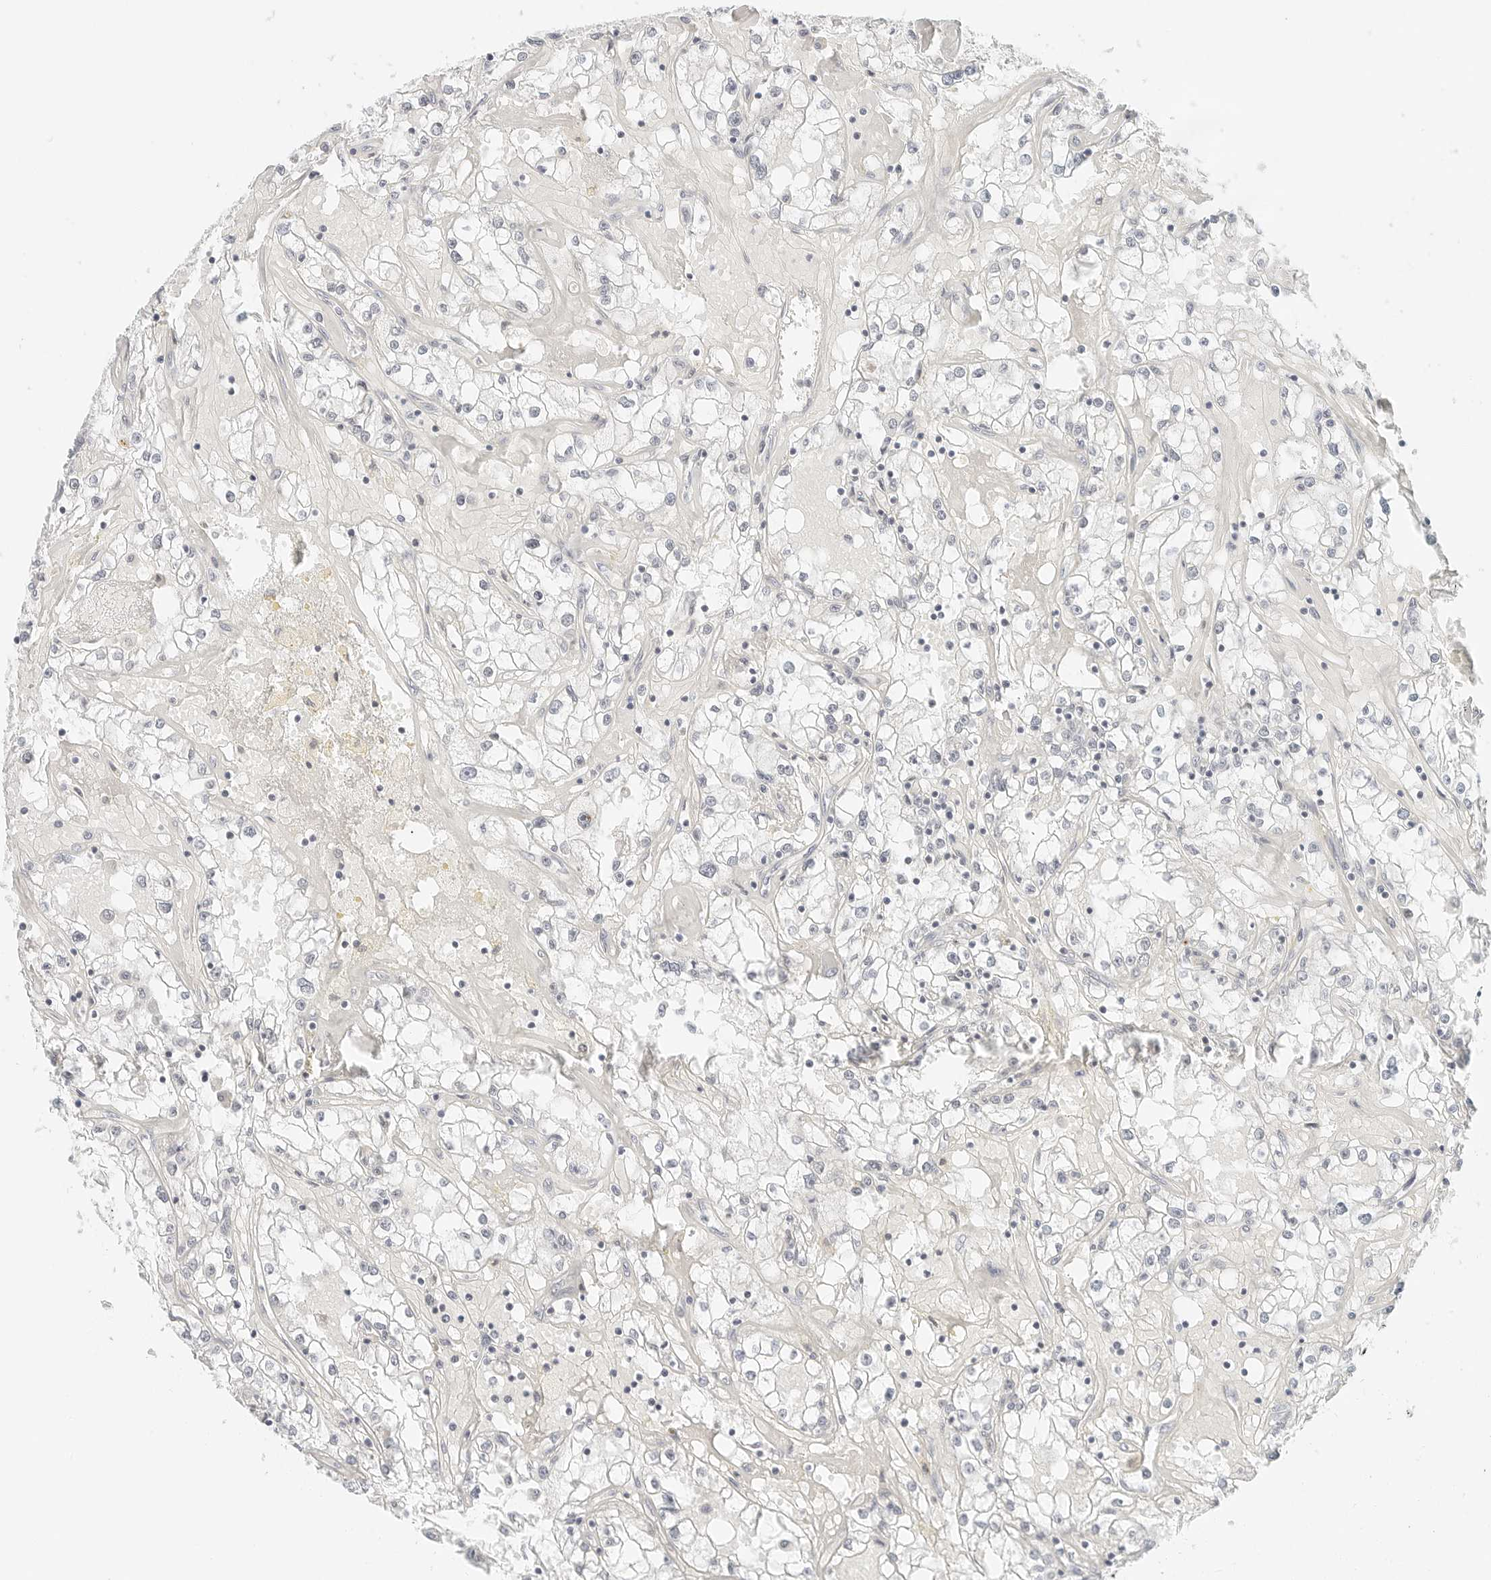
{"staining": {"intensity": "negative", "quantity": "none", "location": "none"}, "tissue": "renal cancer", "cell_type": "Tumor cells", "image_type": "cancer", "snomed": [{"axis": "morphology", "description": "Adenocarcinoma, NOS"}, {"axis": "topography", "description": "Kidney"}], "caption": "High magnification brightfield microscopy of renal cancer (adenocarcinoma) stained with DAB (brown) and counterstained with hematoxylin (blue): tumor cells show no significant expression.", "gene": "NEO1", "patient": {"sex": "male", "age": 56}}